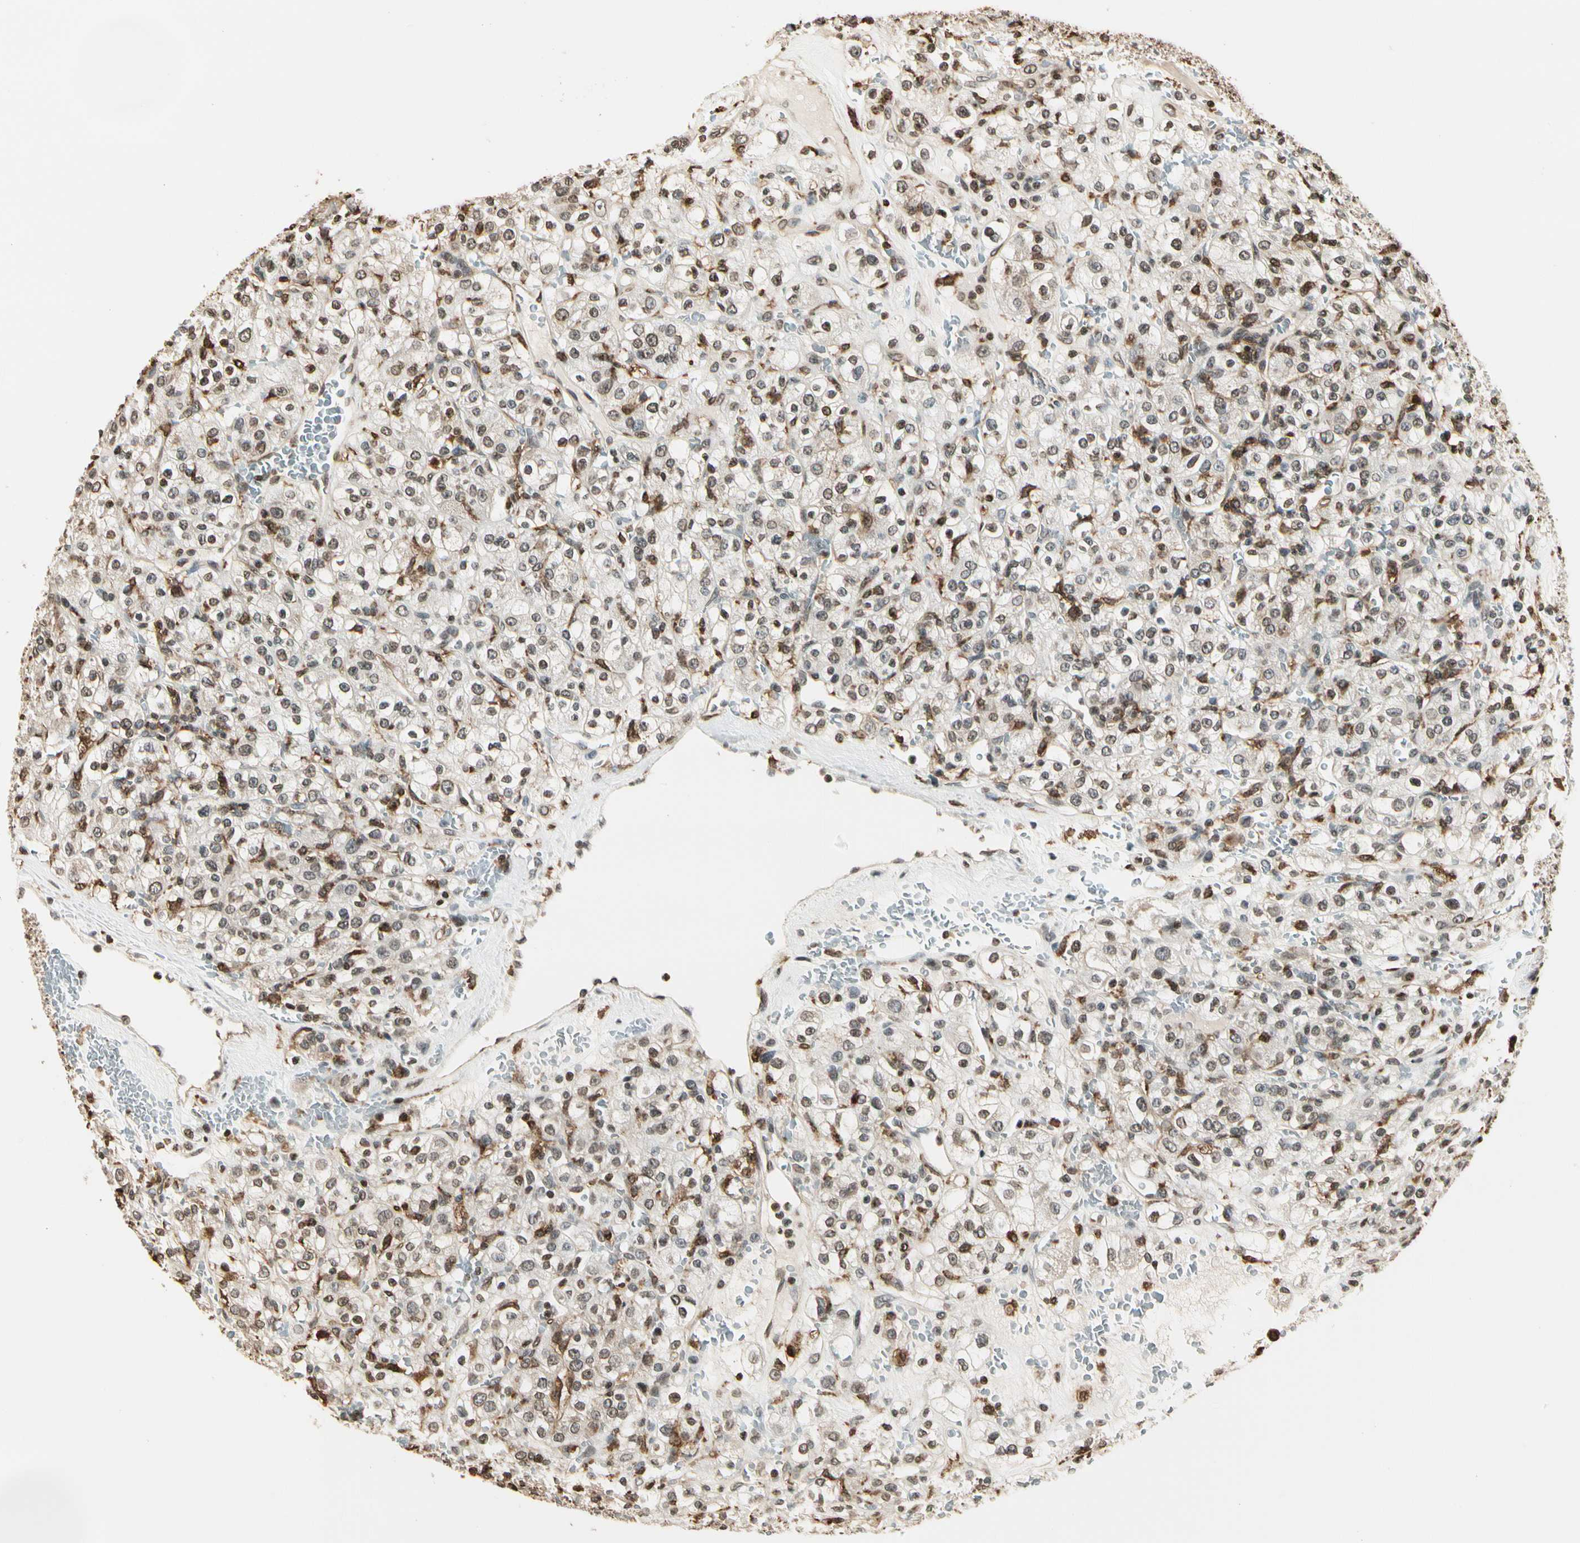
{"staining": {"intensity": "weak", "quantity": ">75%", "location": "nuclear"}, "tissue": "renal cancer", "cell_type": "Tumor cells", "image_type": "cancer", "snomed": [{"axis": "morphology", "description": "Normal tissue, NOS"}, {"axis": "morphology", "description": "Adenocarcinoma, NOS"}, {"axis": "topography", "description": "Kidney"}], "caption": "An image of adenocarcinoma (renal) stained for a protein demonstrates weak nuclear brown staining in tumor cells.", "gene": "FER", "patient": {"sex": "female", "age": 72}}